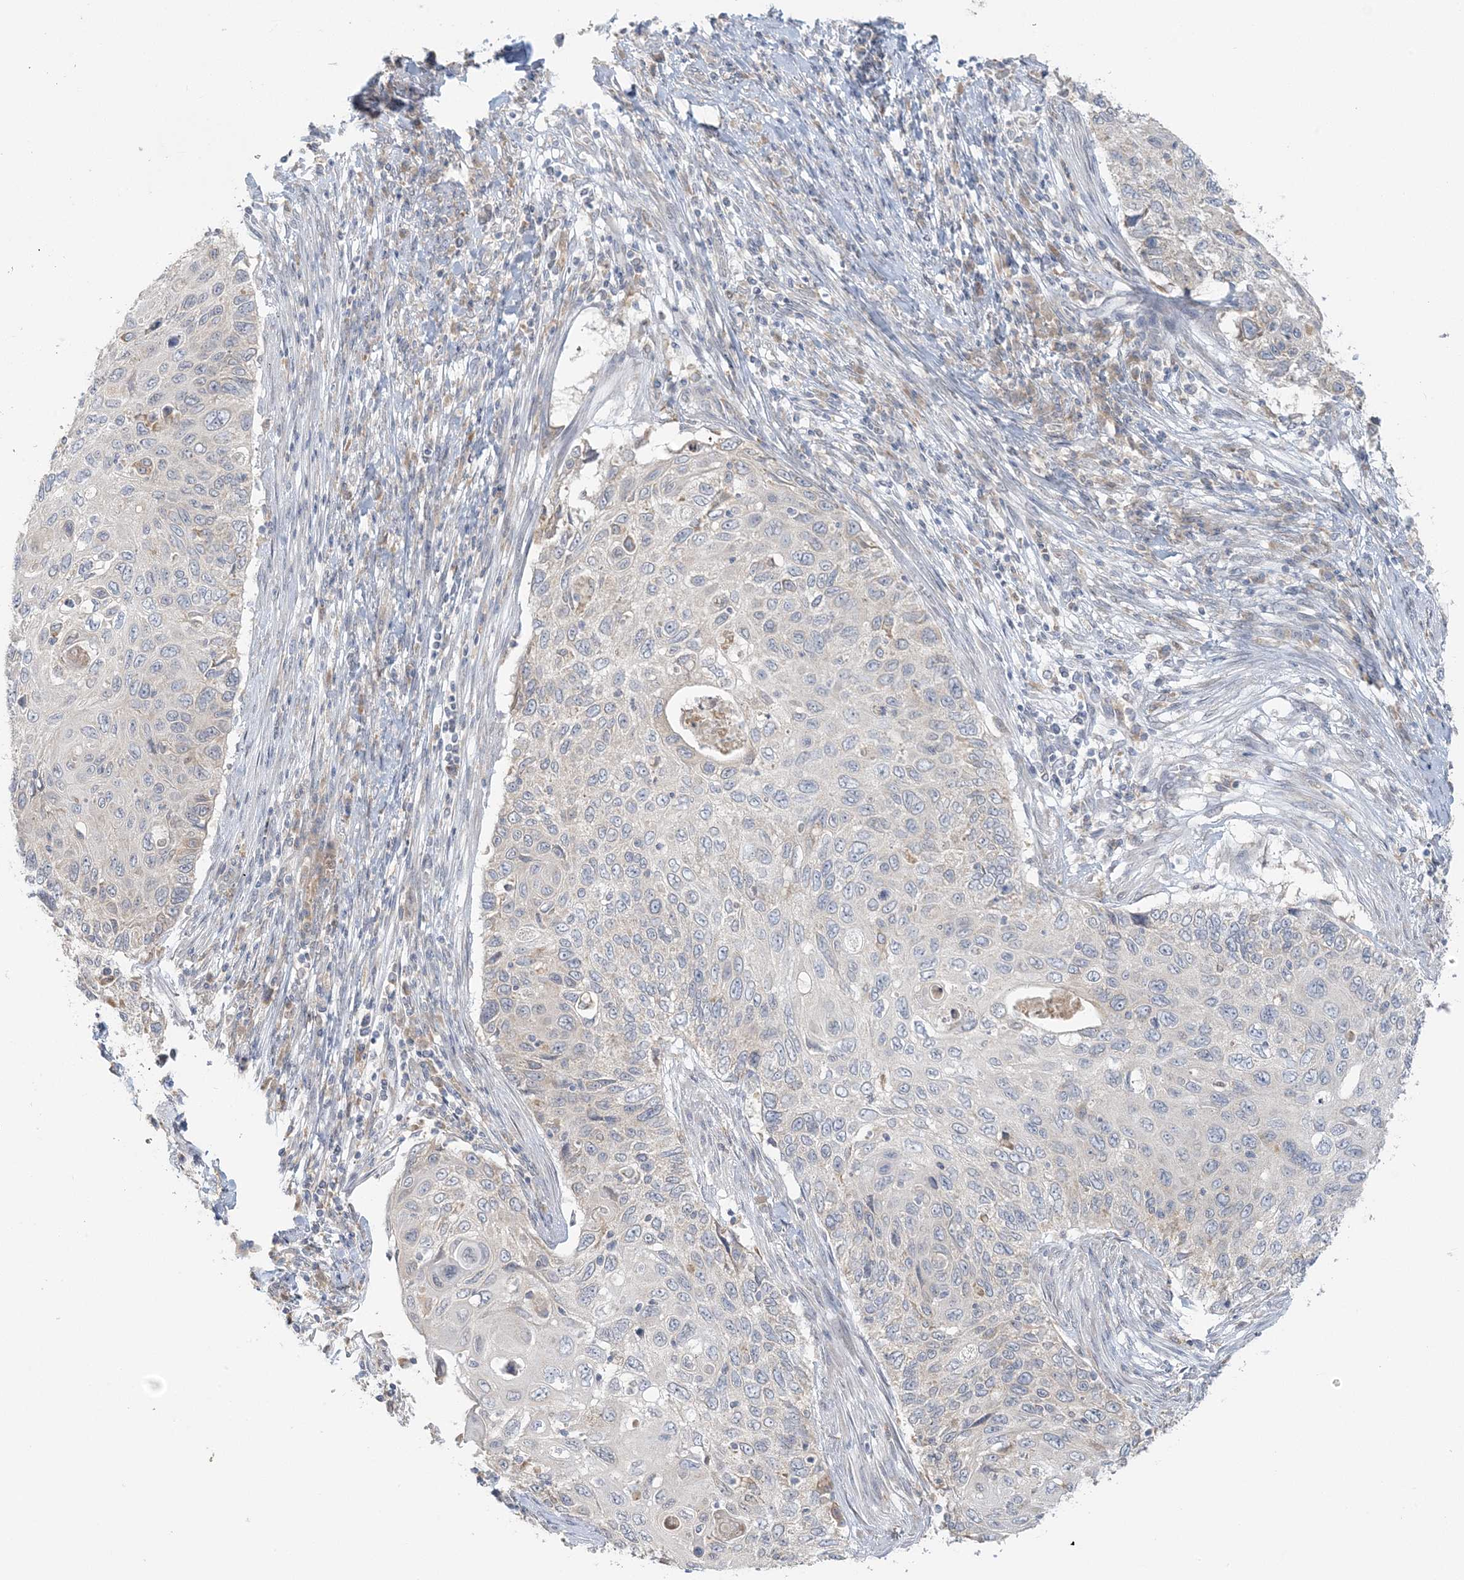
{"staining": {"intensity": "negative", "quantity": "none", "location": "none"}, "tissue": "cervical cancer", "cell_type": "Tumor cells", "image_type": "cancer", "snomed": [{"axis": "morphology", "description": "Squamous cell carcinoma, NOS"}, {"axis": "topography", "description": "Cervix"}], "caption": "IHC image of neoplastic tissue: cervical cancer (squamous cell carcinoma) stained with DAB demonstrates no significant protein expression in tumor cells.", "gene": "EEFSEC", "patient": {"sex": "female", "age": 70}}